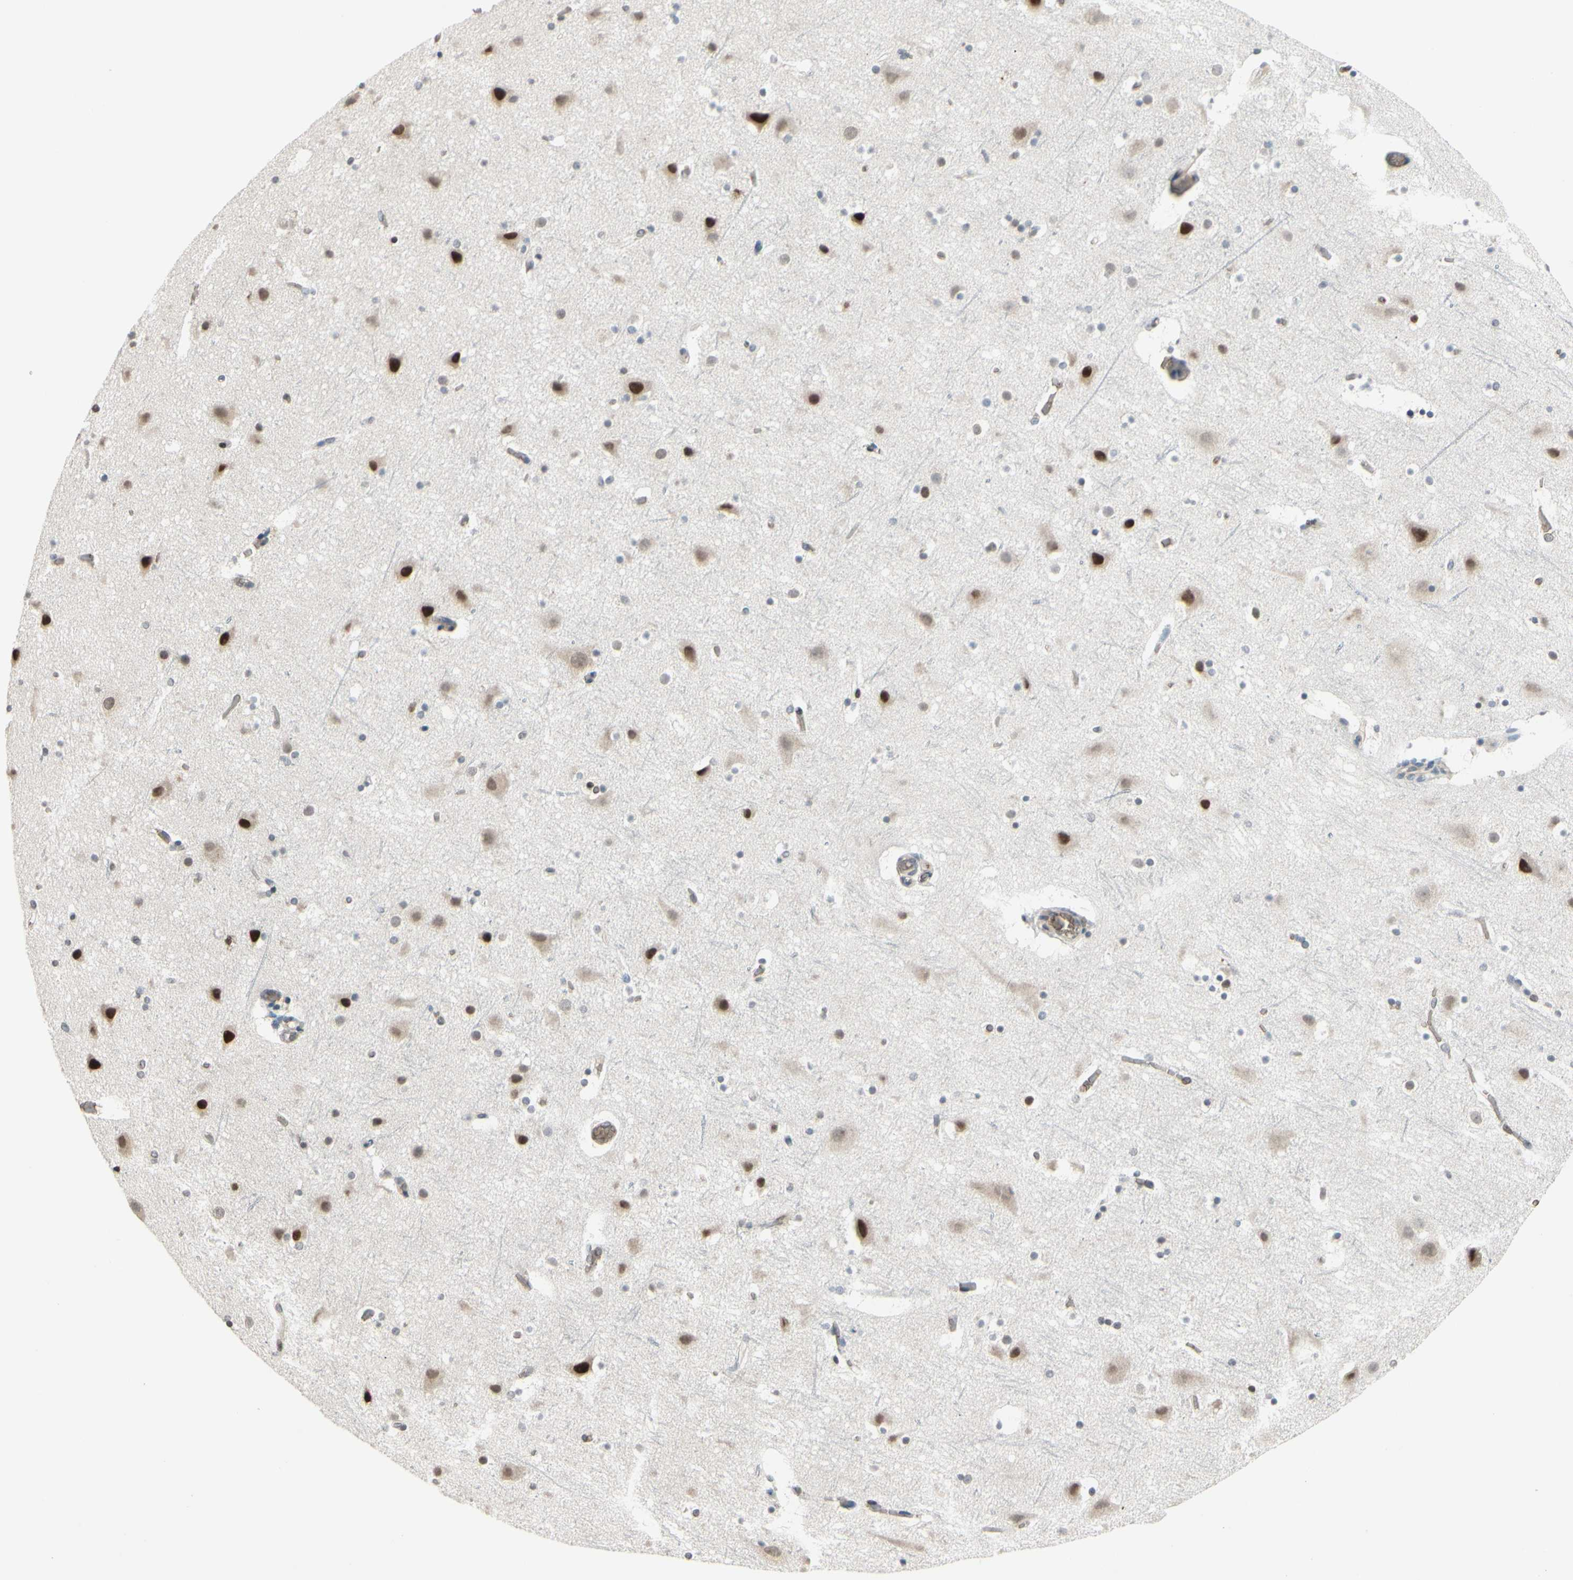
{"staining": {"intensity": "weak", "quantity": ">75%", "location": "cytoplasmic/membranous"}, "tissue": "cerebral cortex", "cell_type": "Endothelial cells", "image_type": "normal", "snomed": [{"axis": "morphology", "description": "Normal tissue, NOS"}, {"axis": "topography", "description": "Cerebral cortex"}], "caption": "This is an image of immunohistochemistry (IHC) staining of normal cerebral cortex, which shows weak expression in the cytoplasmic/membranous of endothelial cells.", "gene": "GYPC", "patient": {"sex": "male", "age": 45}}